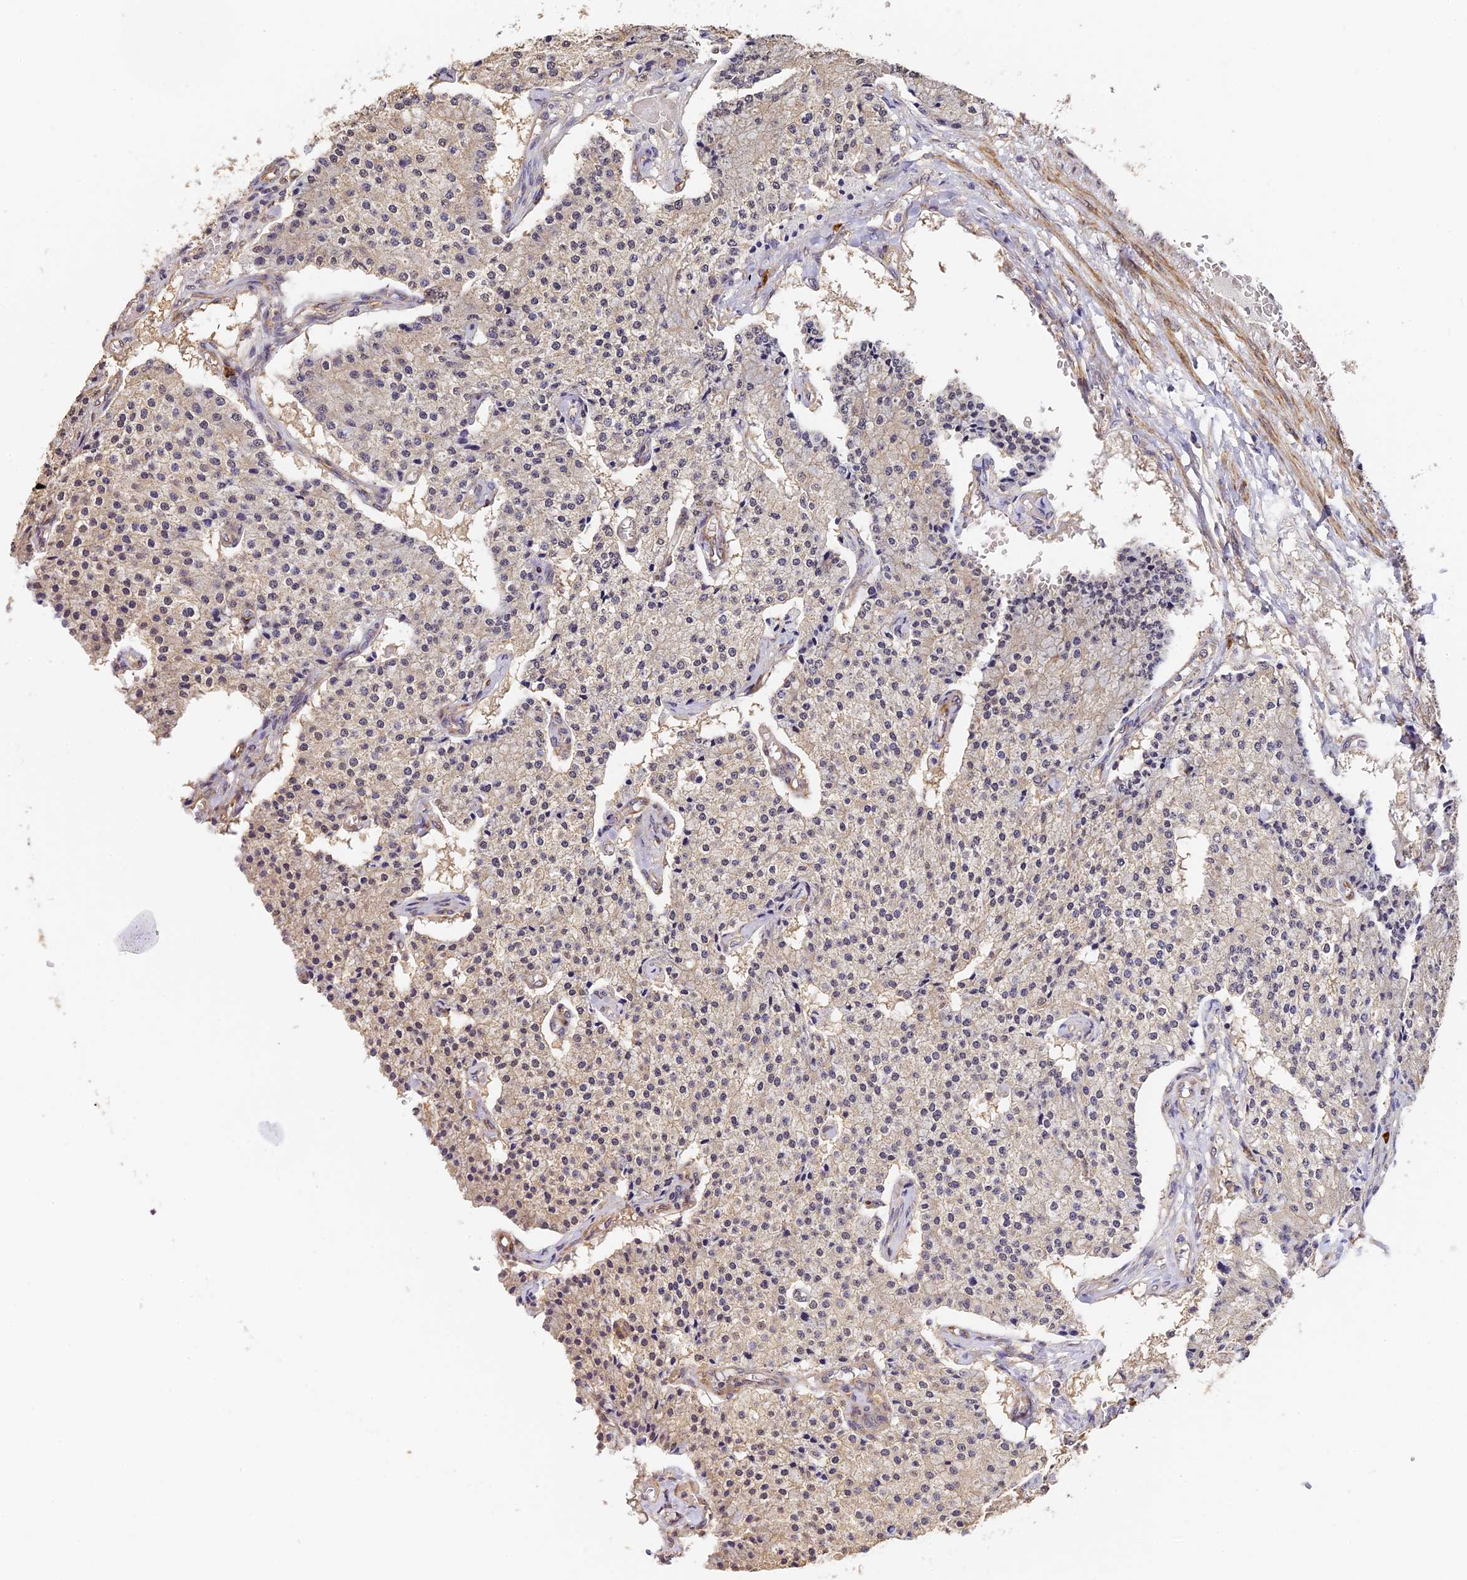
{"staining": {"intensity": "weak", "quantity": "<25%", "location": "cytoplasmic/membranous"}, "tissue": "carcinoid", "cell_type": "Tumor cells", "image_type": "cancer", "snomed": [{"axis": "morphology", "description": "Carcinoid, malignant, NOS"}, {"axis": "topography", "description": "Colon"}], "caption": "IHC photomicrograph of neoplastic tissue: malignant carcinoid stained with DAB demonstrates no significant protein positivity in tumor cells.", "gene": "SLC11A1", "patient": {"sex": "female", "age": 52}}